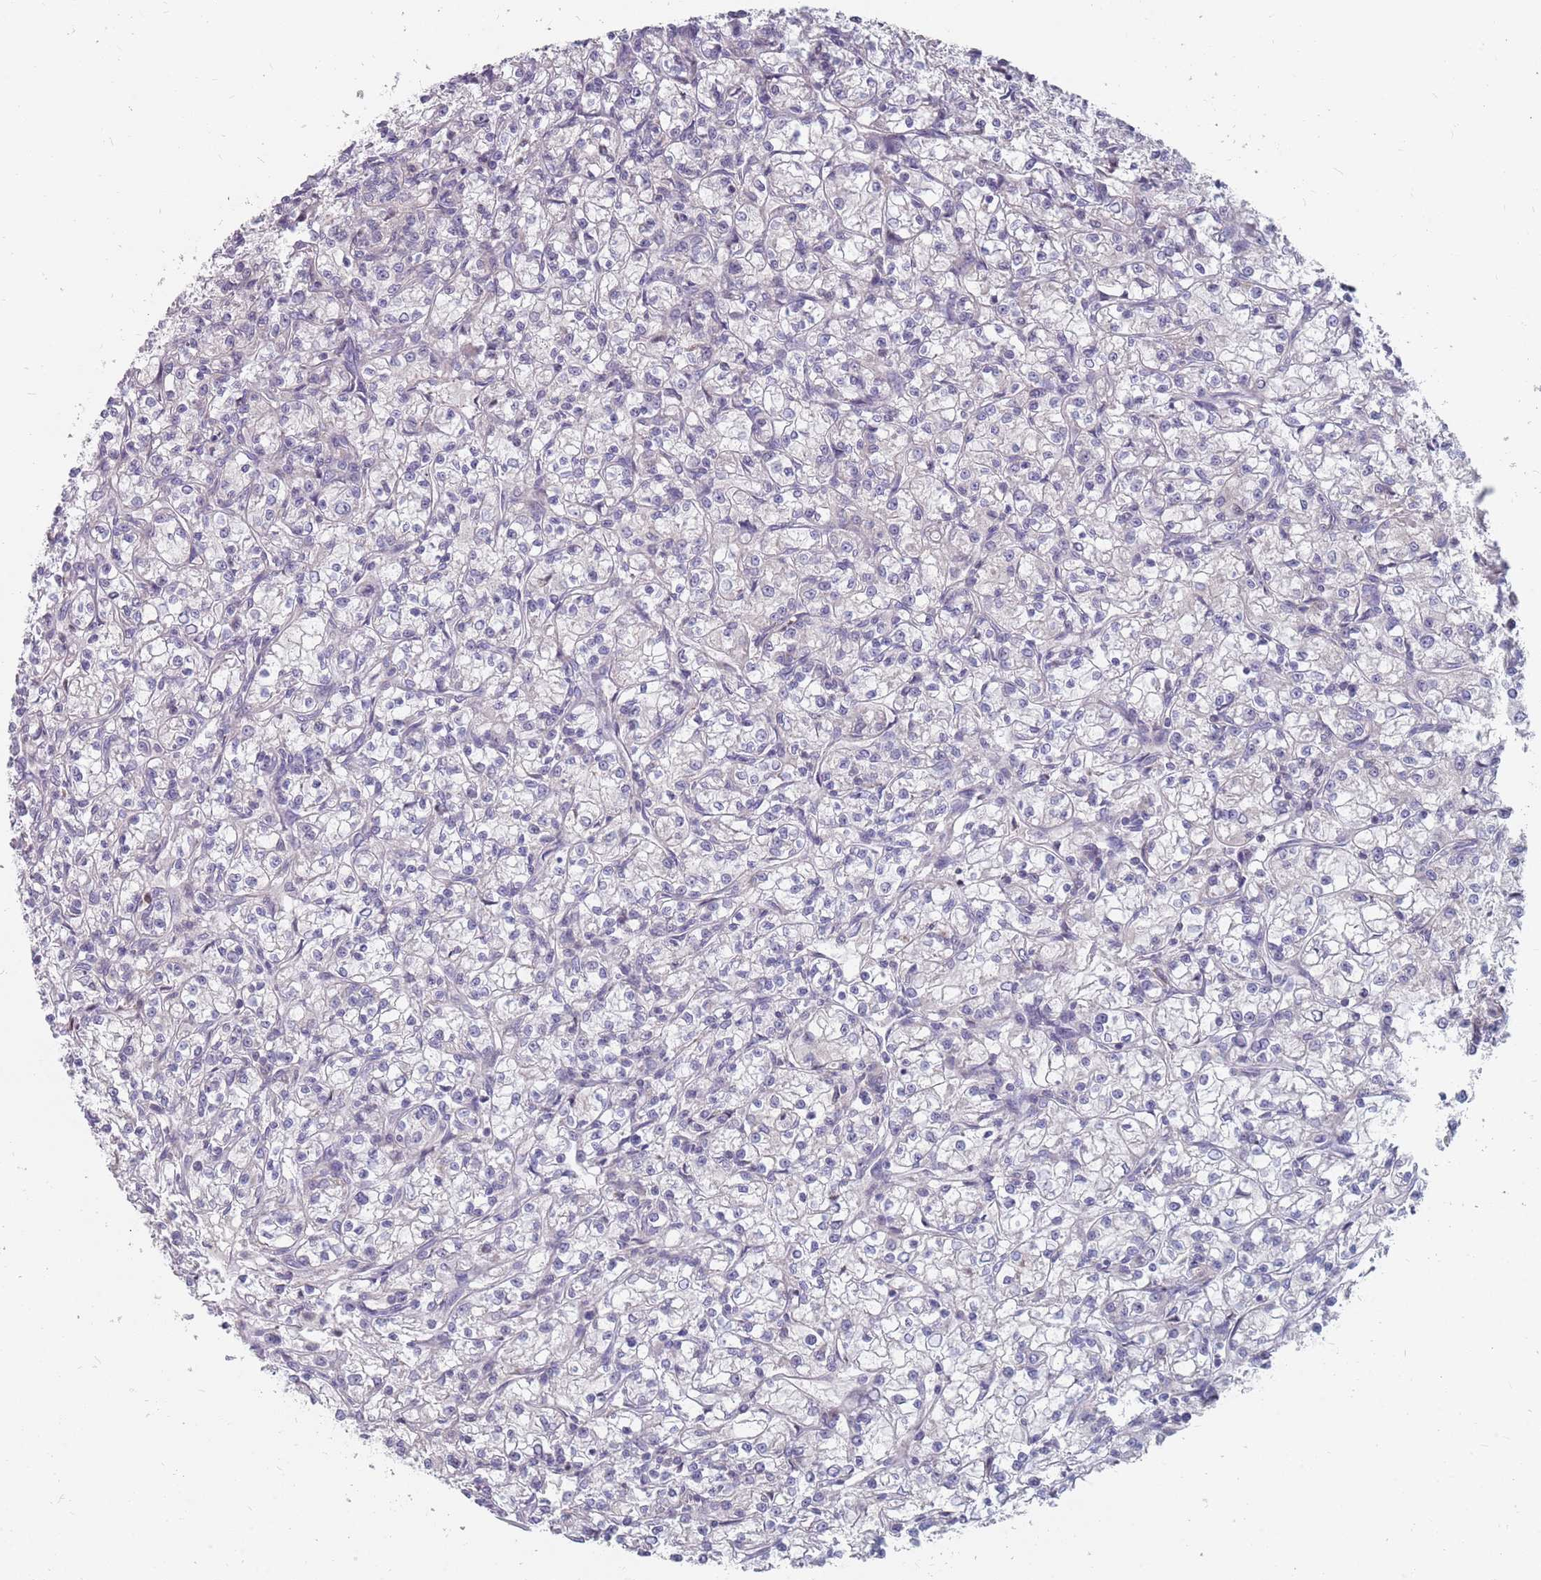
{"staining": {"intensity": "negative", "quantity": "none", "location": "none"}, "tissue": "renal cancer", "cell_type": "Tumor cells", "image_type": "cancer", "snomed": [{"axis": "morphology", "description": "Adenocarcinoma, NOS"}, {"axis": "topography", "description": "Kidney"}], "caption": "Immunohistochemical staining of human renal cancer shows no significant staining in tumor cells.", "gene": "CMTR2", "patient": {"sex": "female", "age": 59}}